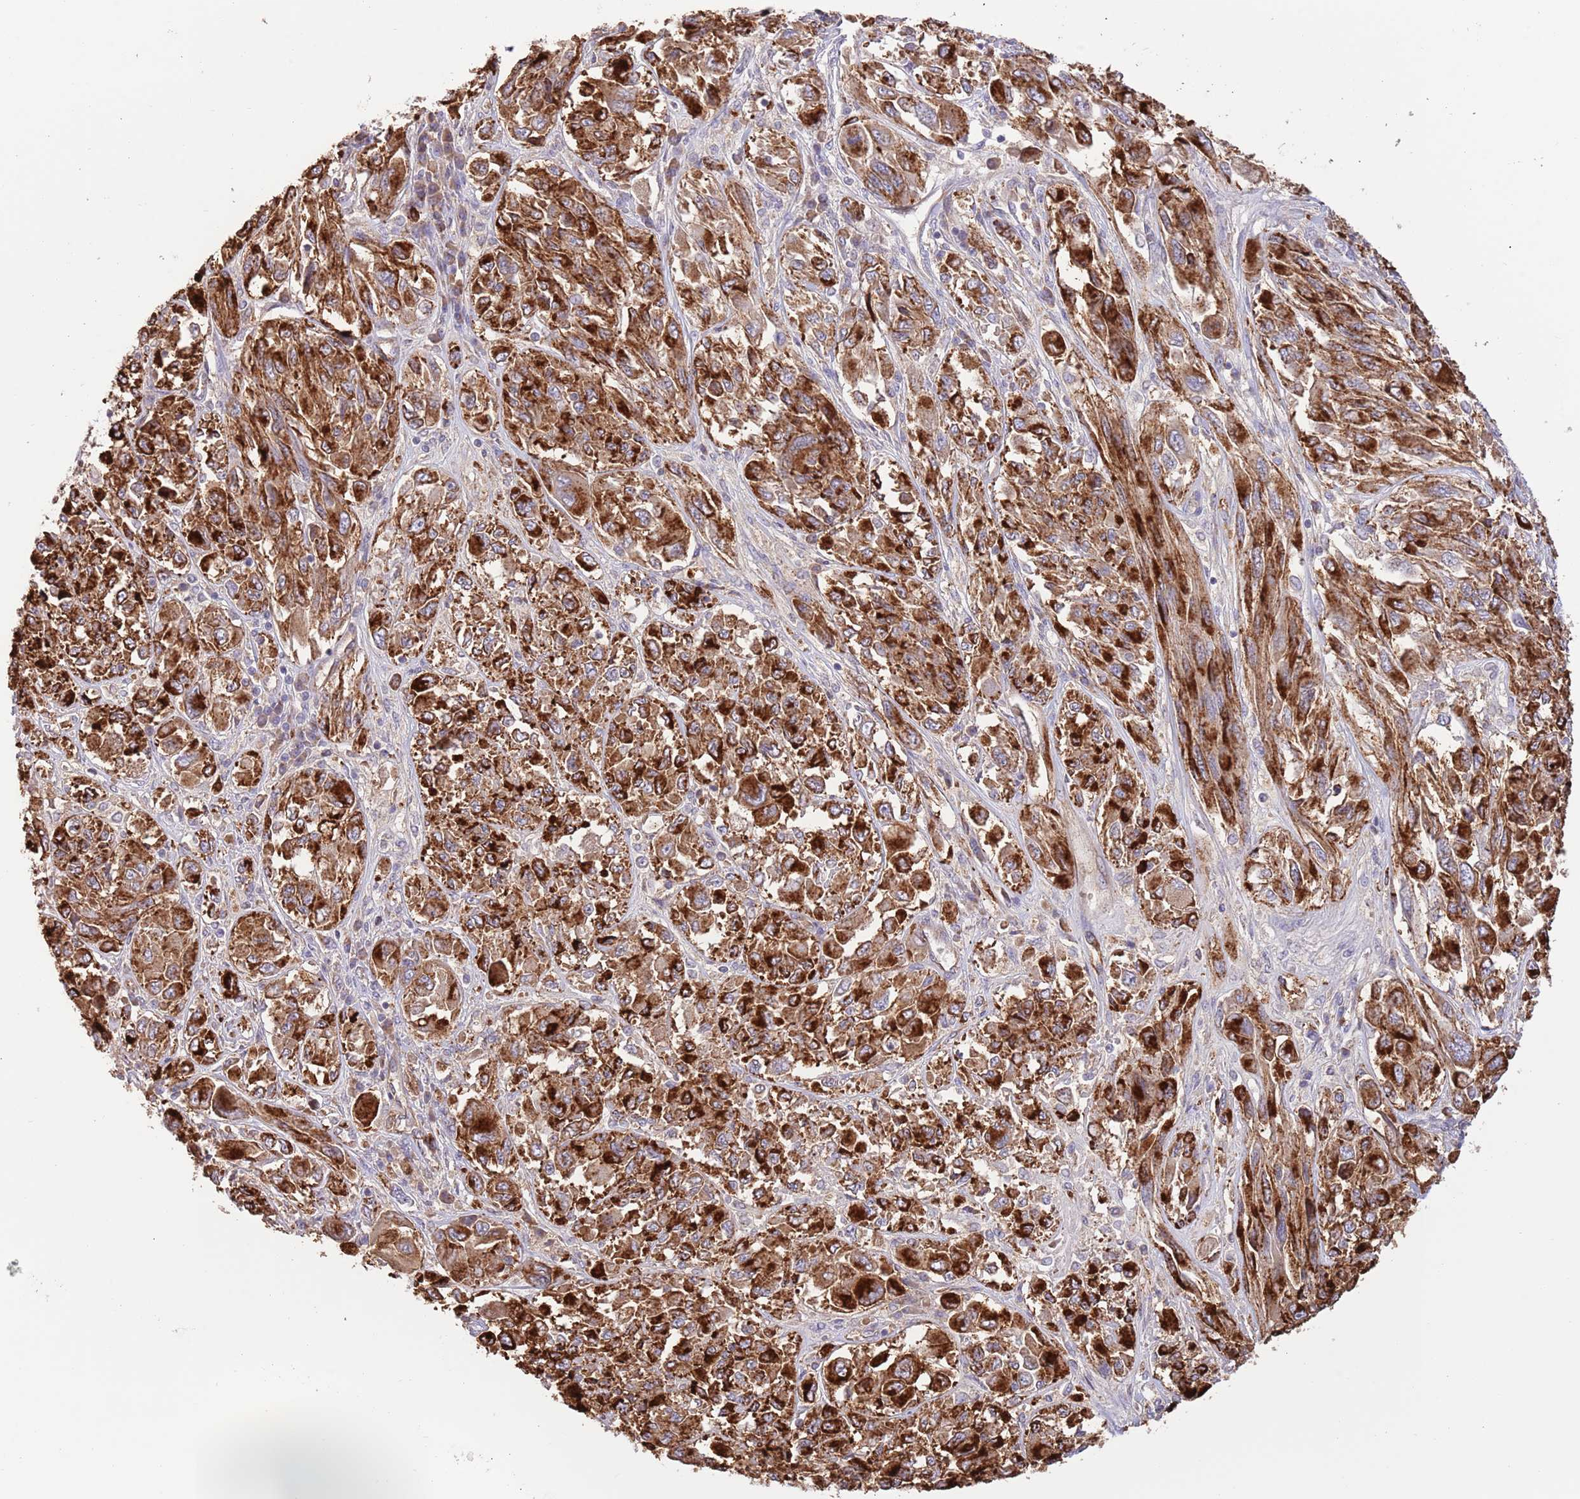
{"staining": {"intensity": "strong", "quantity": ">75%", "location": "cytoplasmic/membranous"}, "tissue": "melanoma", "cell_type": "Tumor cells", "image_type": "cancer", "snomed": [{"axis": "morphology", "description": "Malignant melanoma, NOS"}, {"axis": "topography", "description": "Skin"}], "caption": "Immunohistochemistry (IHC) micrograph of melanoma stained for a protein (brown), which displays high levels of strong cytoplasmic/membranous expression in approximately >75% of tumor cells.", "gene": "DOCK6", "patient": {"sex": "female", "age": 91}}